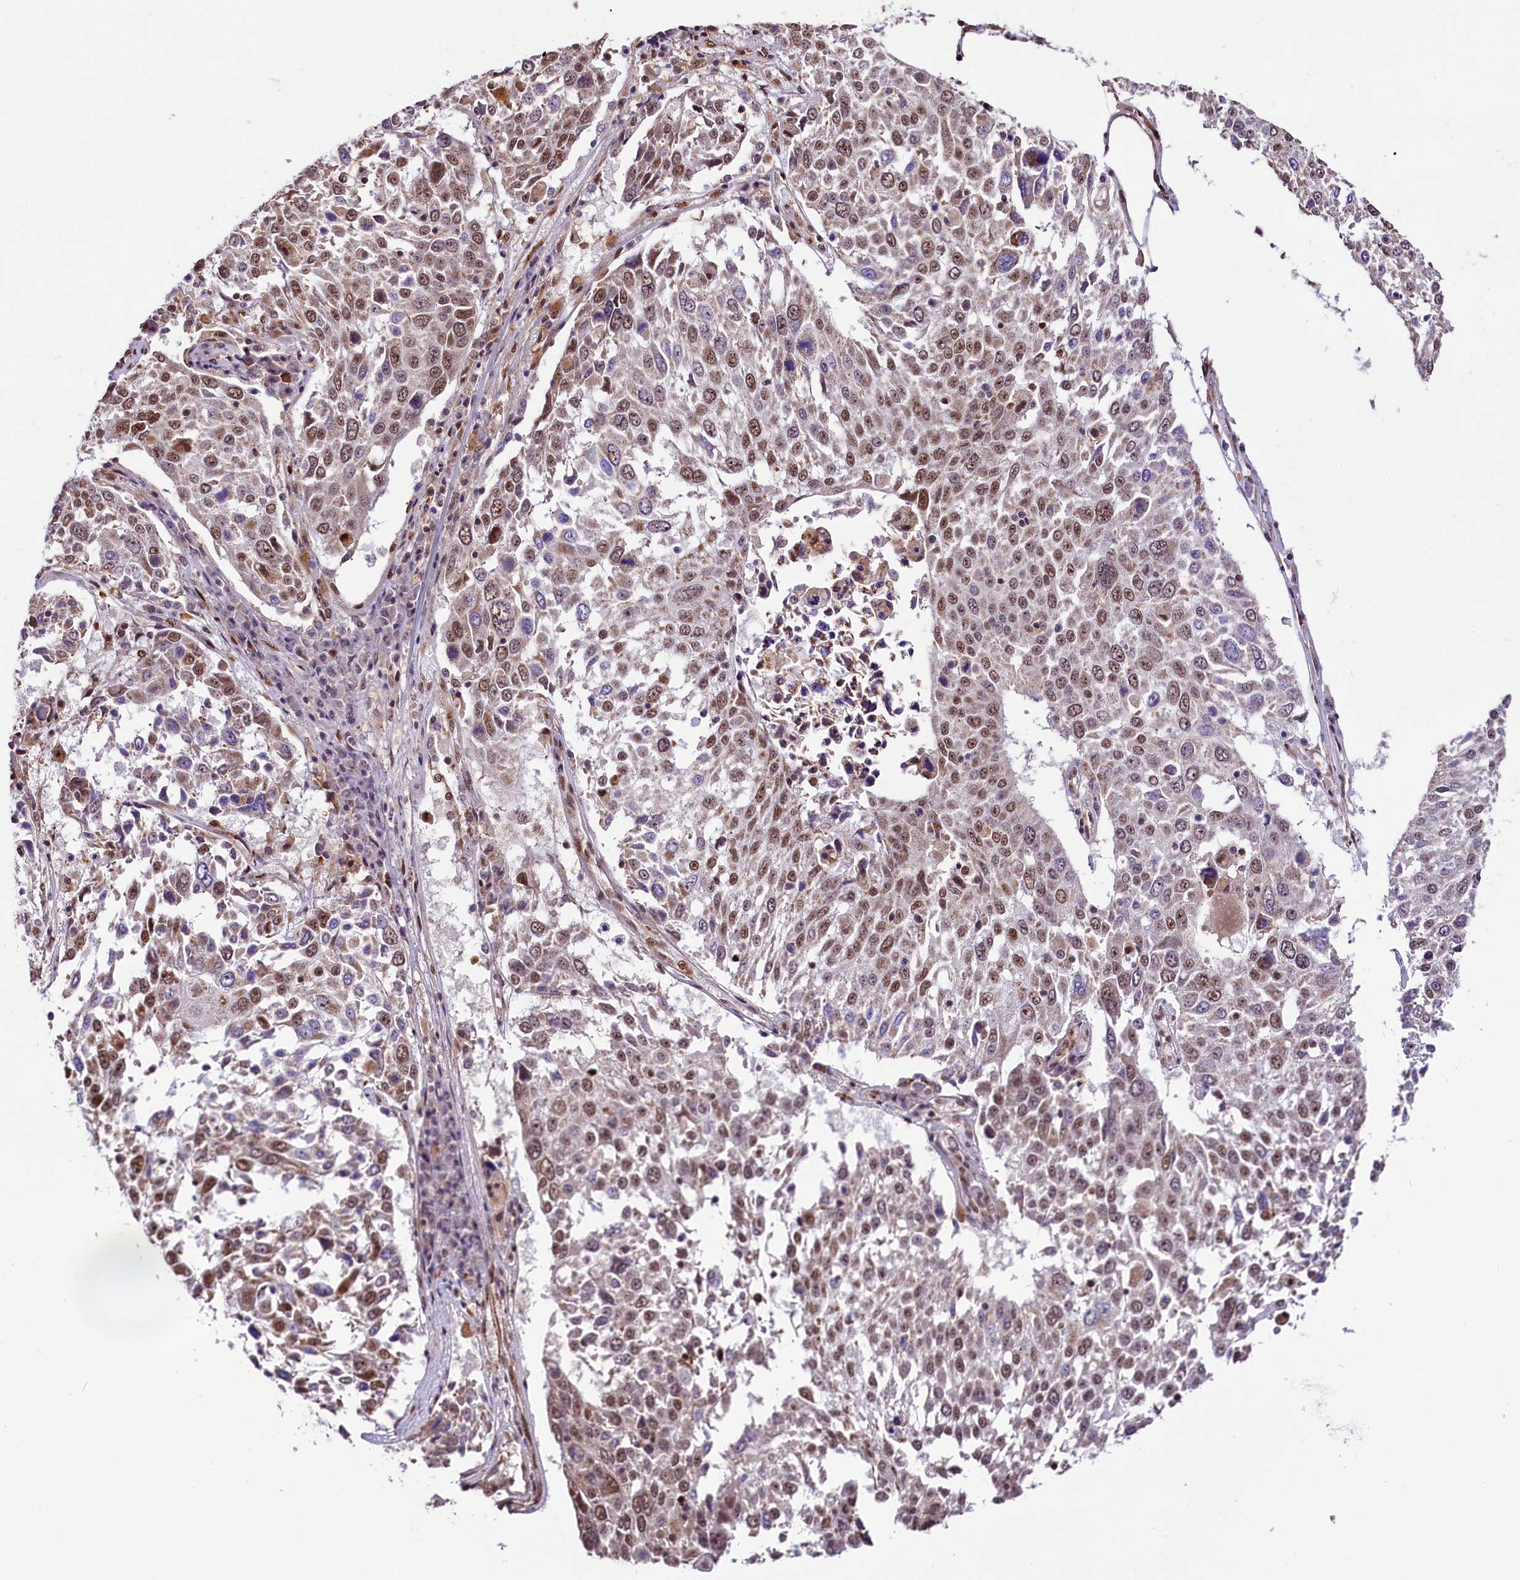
{"staining": {"intensity": "moderate", "quantity": ">75%", "location": "nuclear"}, "tissue": "lung cancer", "cell_type": "Tumor cells", "image_type": "cancer", "snomed": [{"axis": "morphology", "description": "Squamous cell carcinoma, NOS"}, {"axis": "topography", "description": "Lung"}], "caption": "Immunohistochemistry (IHC) photomicrograph of neoplastic tissue: lung cancer stained using immunohistochemistry reveals medium levels of moderate protein expression localized specifically in the nuclear of tumor cells, appearing as a nuclear brown color.", "gene": "MRPL54", "patient": {"sex": "male", "age": 65}}